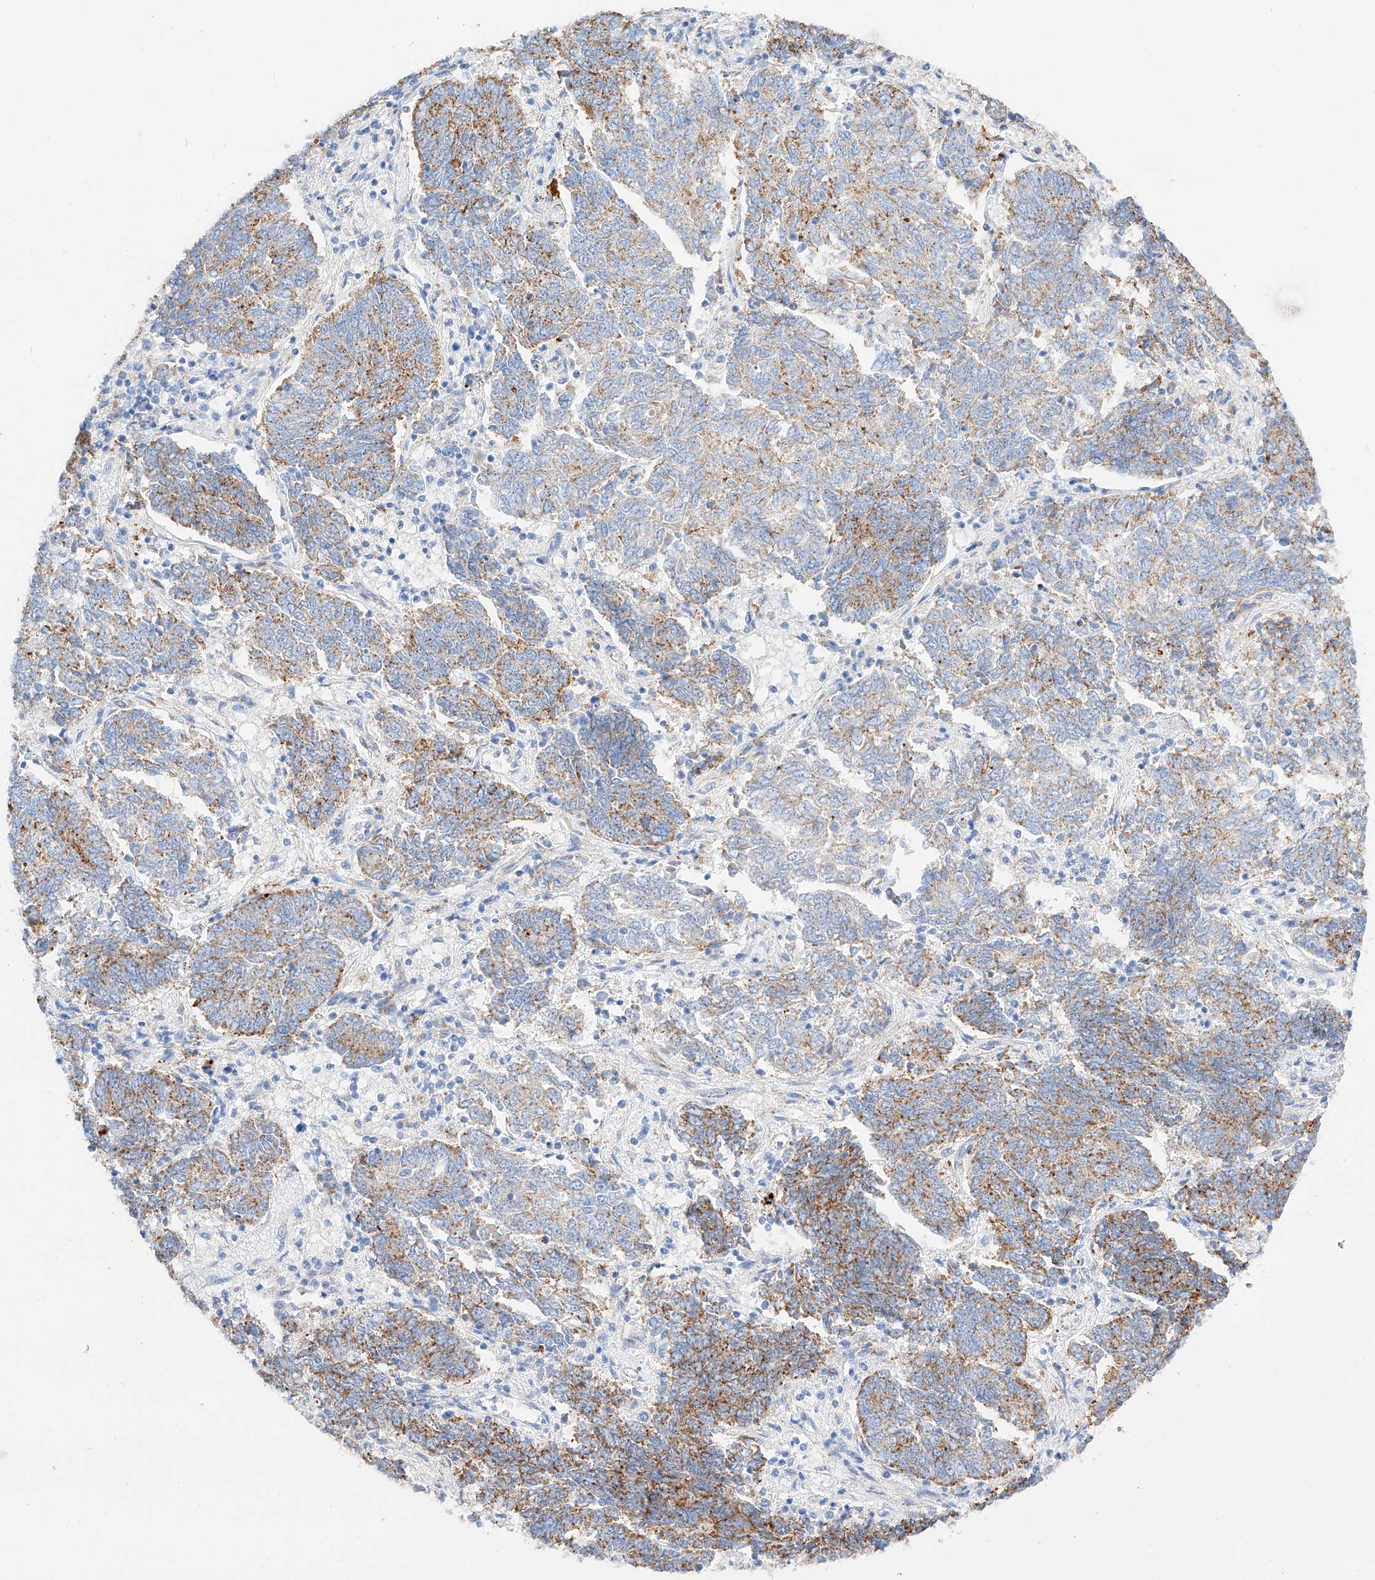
{"staining": {"intensity": "moderate", "quantity": "25%-75%", "location": "cytoplasmic/membranous"}, "tissue": "endometrial cancer", "cell_type": "Tumor cells", "image_type": "cancer", "snomed": [{"axis": "morphology", "description": "Adenocarcinoma, NOS"}, {"axis": "topography", "description": "Endometrium"}], "caption": "Immunohistochemical staining of endometrial adenocarcinoma shows medium levels of moderate cytoplasmic/membranous protein staining in approximately 25%-75% of tumor cells.", "gene": "C6orf62", "patient": {"sex": "female", "age": 80}}